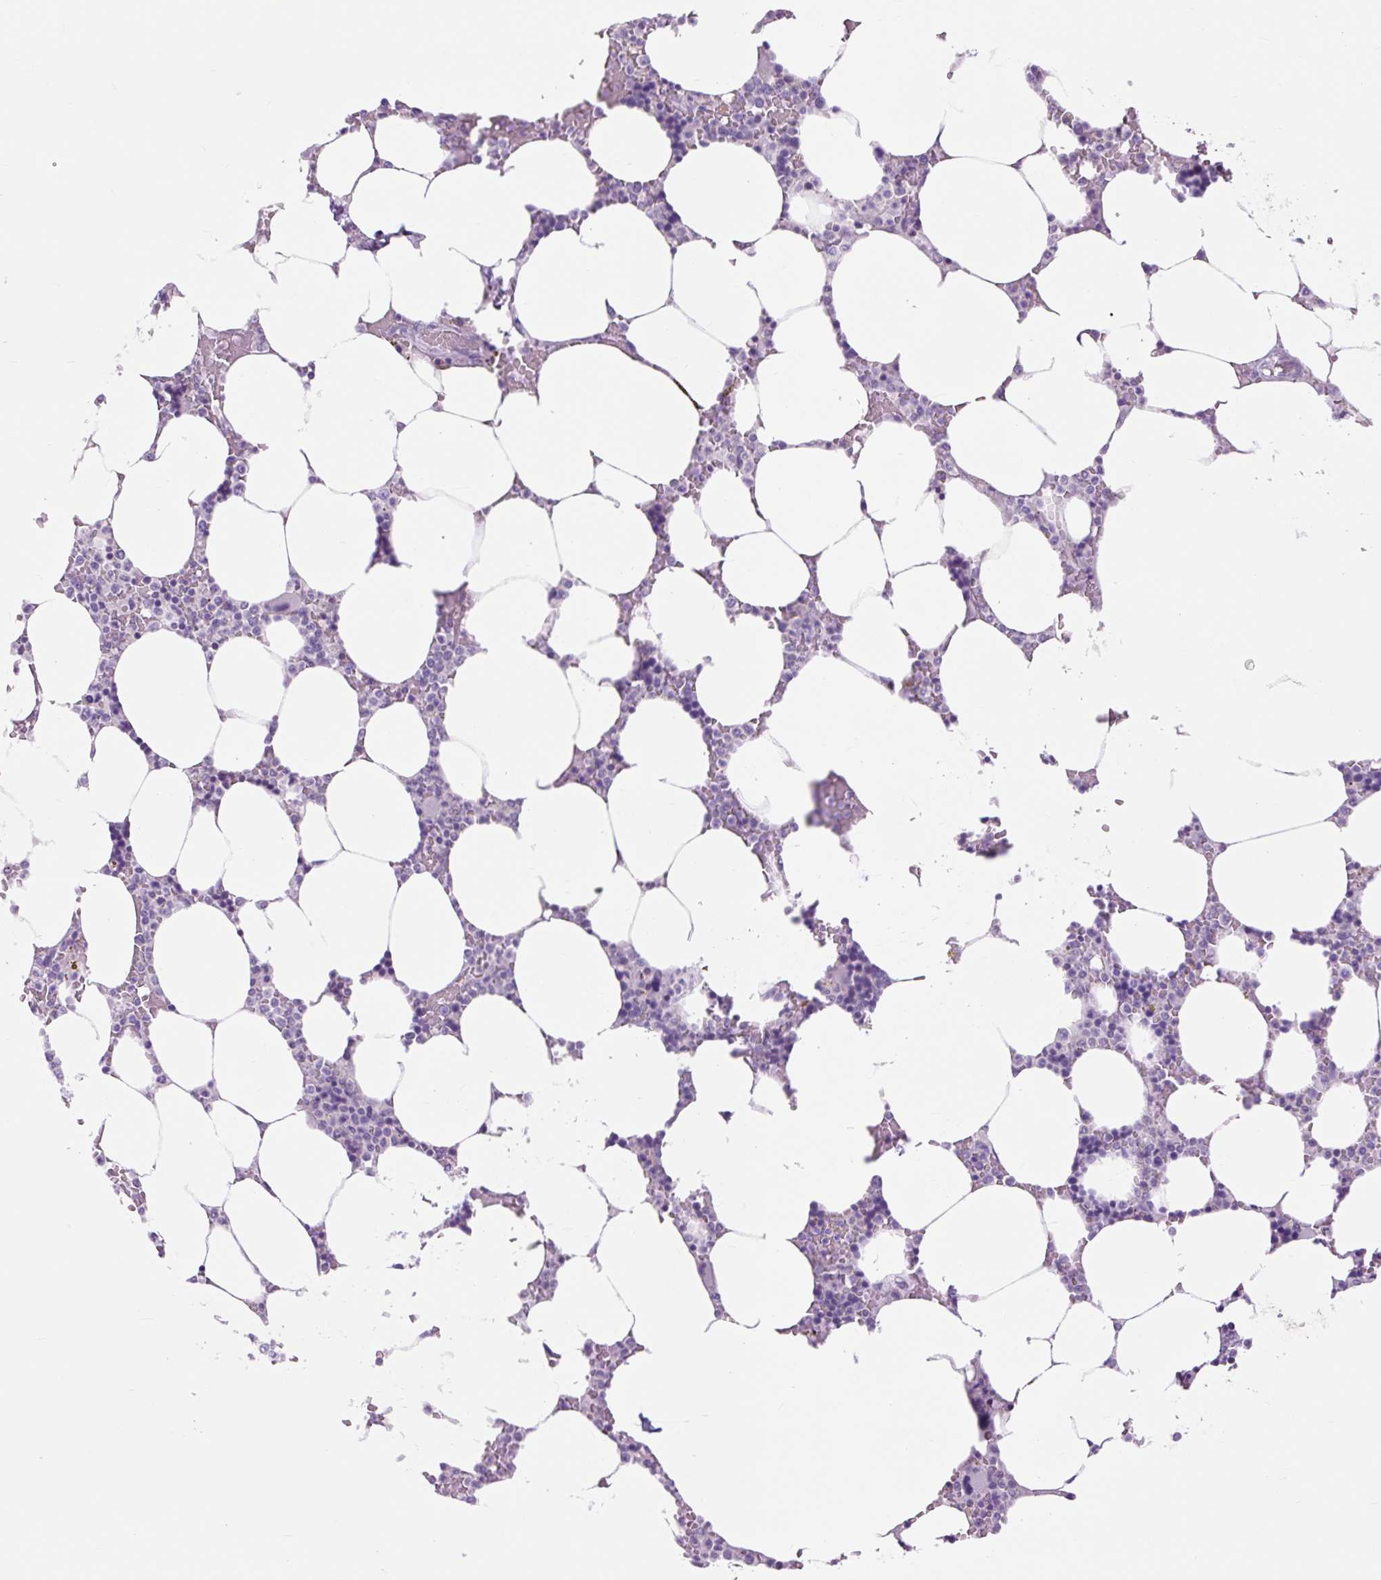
{"staining": {"intensity": "negative", "quantity": "none", "location": "none"}, "tissue": "bone marrow", "cell_type": "Hematopoietic cells", "image_type": "normal", "snomed": [{"axis": "morphology", "description": "Normal tissue, NOS"}, {"axis": "topography", "description": "Bone marrow"}], "caption": "This image is of benign bone marrow stained with immunohistochemistry (IHC) to label a protein in brown with the nuclei are counter-stained blue. There is no staining in hematopoietic cells. The staining was performed using DAB (3,3'-diaminobenzidine) to visualize the protein expression in brown, while the nuclei were stained in blue with hematoxylin (Magnification: 20x).", "gene": "OR10A7", "patient": {"sex": "male", "age": 64}}